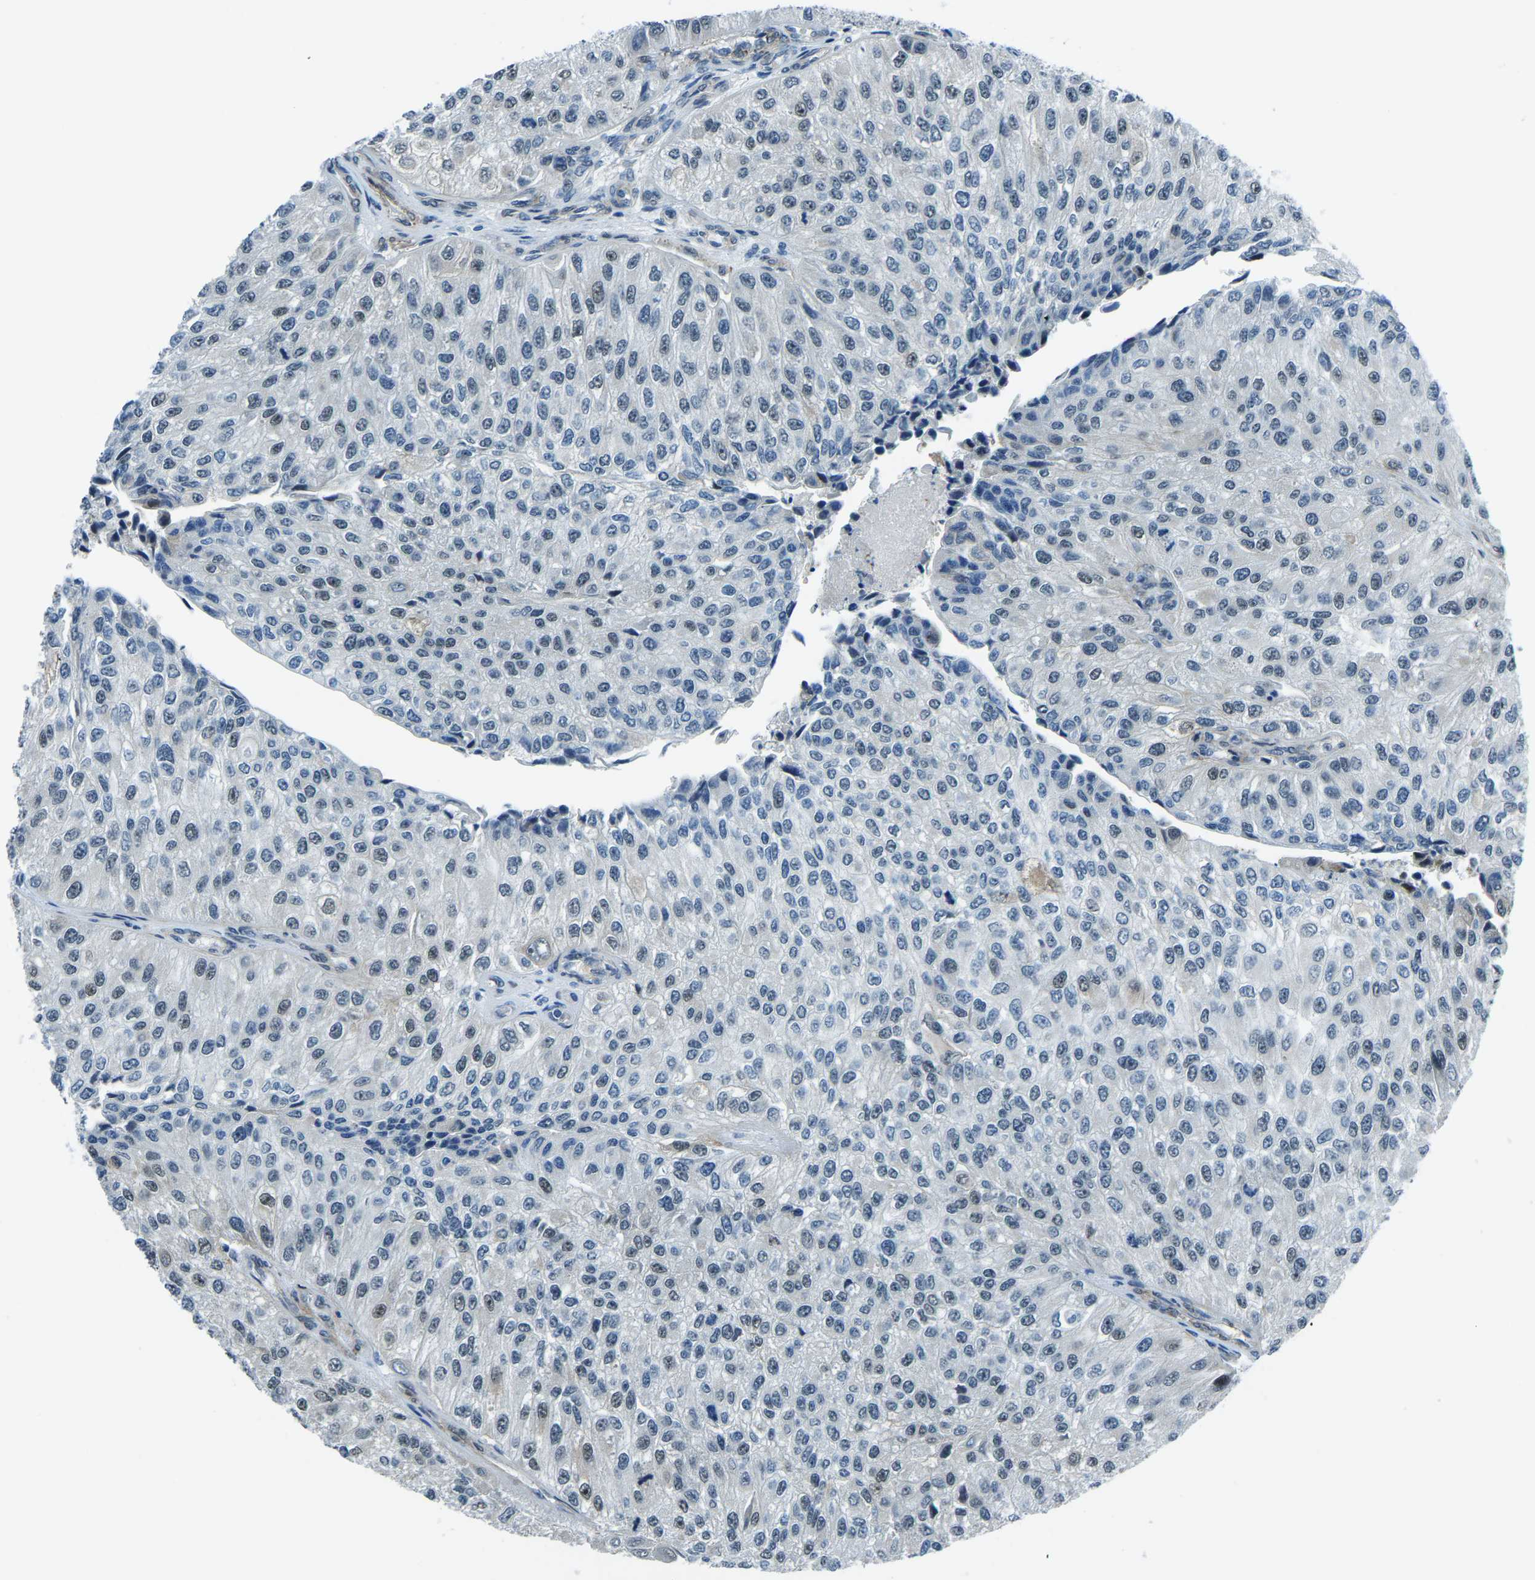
{"staining": {"intensity": "weak", "quantity": "<25%", "location": "nuclear"}, "tissue": "urothelial cancer", "cell_type": "Tumor cells", "image_type": "cancer", "snomed": [{"axis": "morphology", "description": "Urothelial carcinoma, High grade"}, {"axis": "topography", "description": "Kidney"}, {"axis": "topography", "description": "Urinary bladder"}], "caption": "Tumor cells are negative for brown protein staining in high-grade urothelial carcinoma.", "gene": "PRCC", "patient": {"sex": "male", "age": 77}}